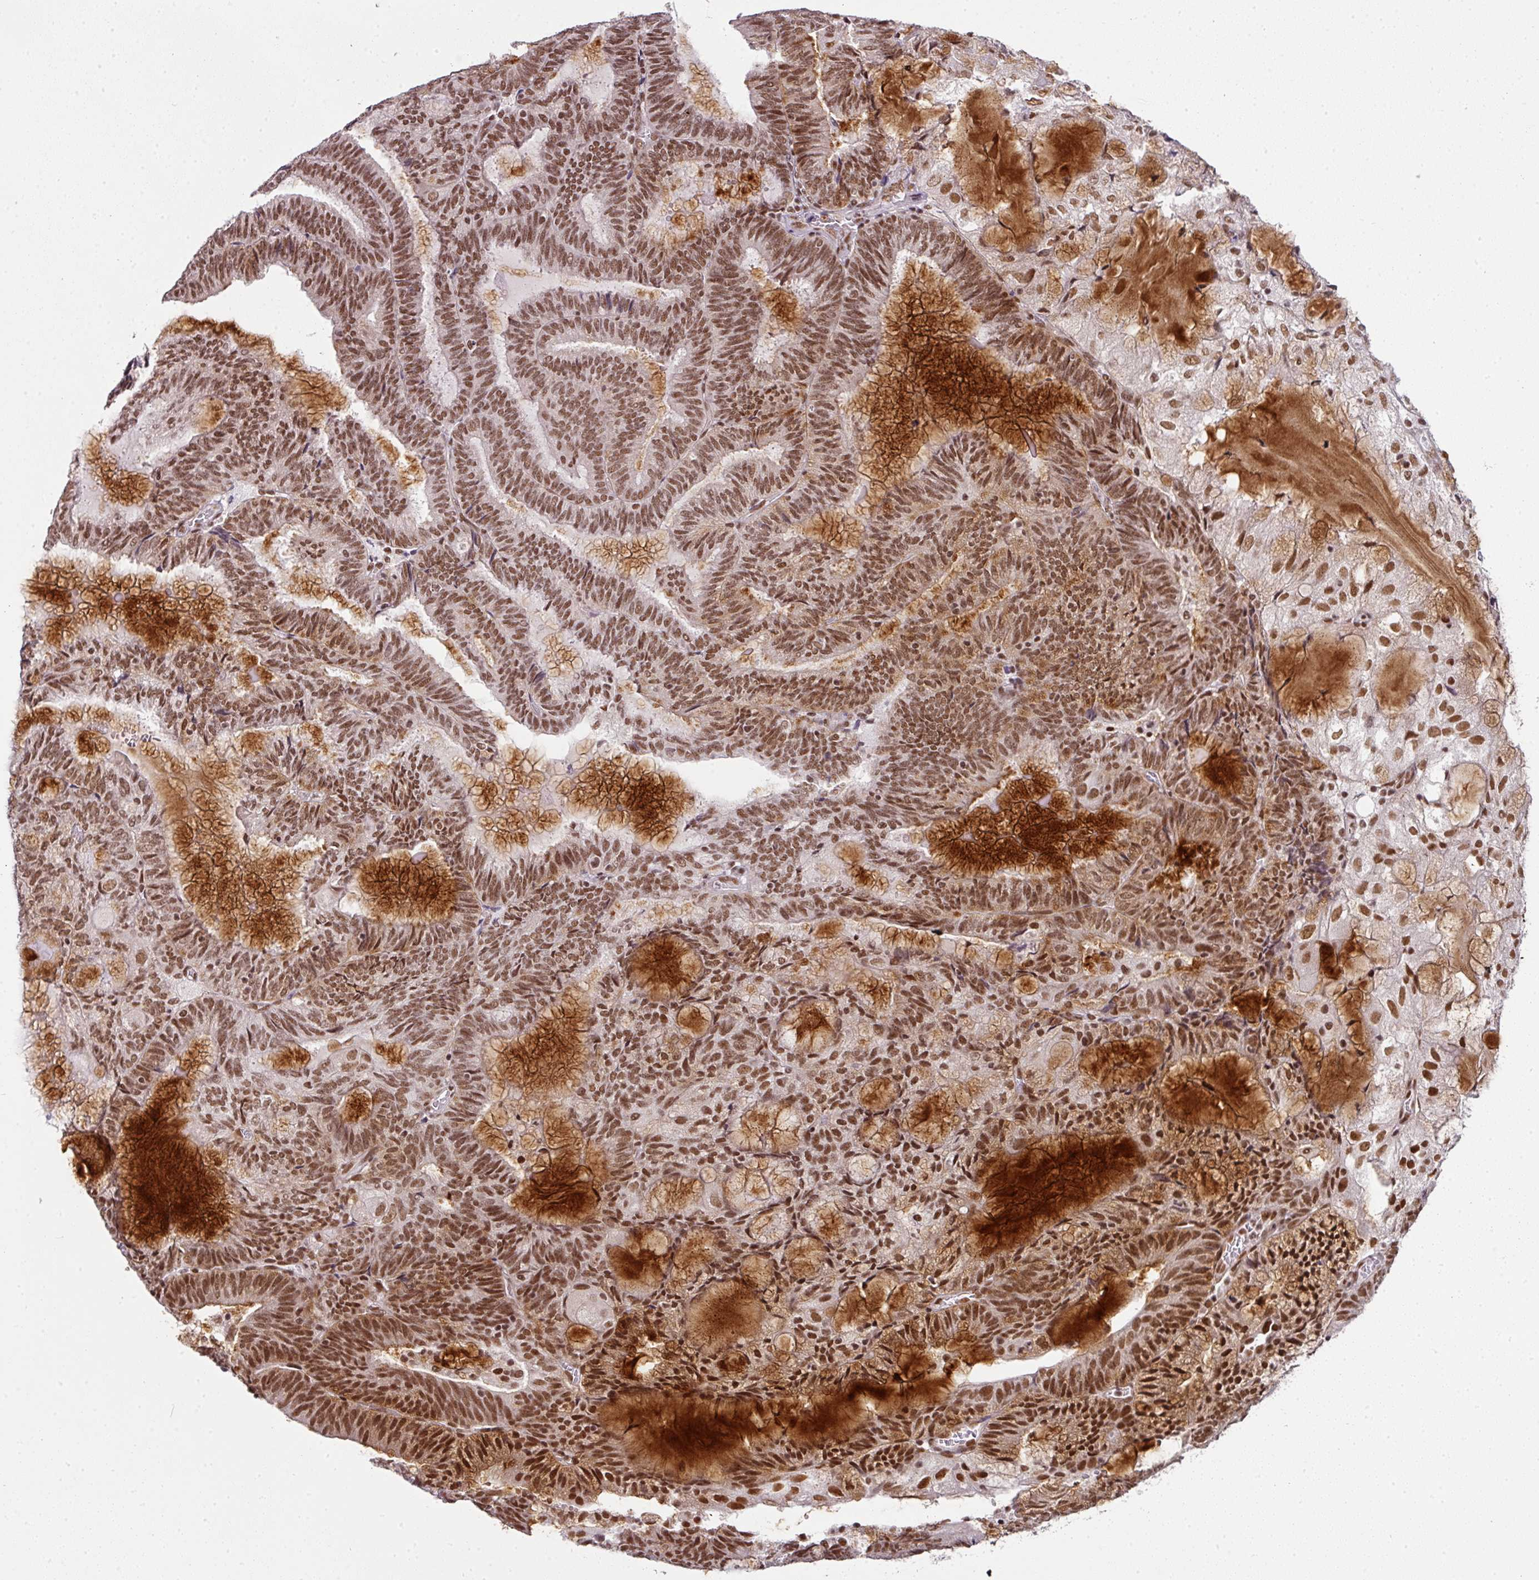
{"staining": {"intensity": "moderate", "quantity": ">75%", "location": "nuclear"}, "tissue": "endometrial cancer", "cell_type": "Tumor cells", "image_type": "cancer", "snomed": [{"axis": "morphology", "description": "Adenocarcinoma, NOS"}, {"axis": "topography", "description": "Endometrium"}], "caption": "Immunohistochemical staining of endometrial cancer displays medium levels of moderate nuclear positivity in approximately >75% of tumor cells.", "gene": "NFYA", "patient": {"sex": "female", "age": 81}}